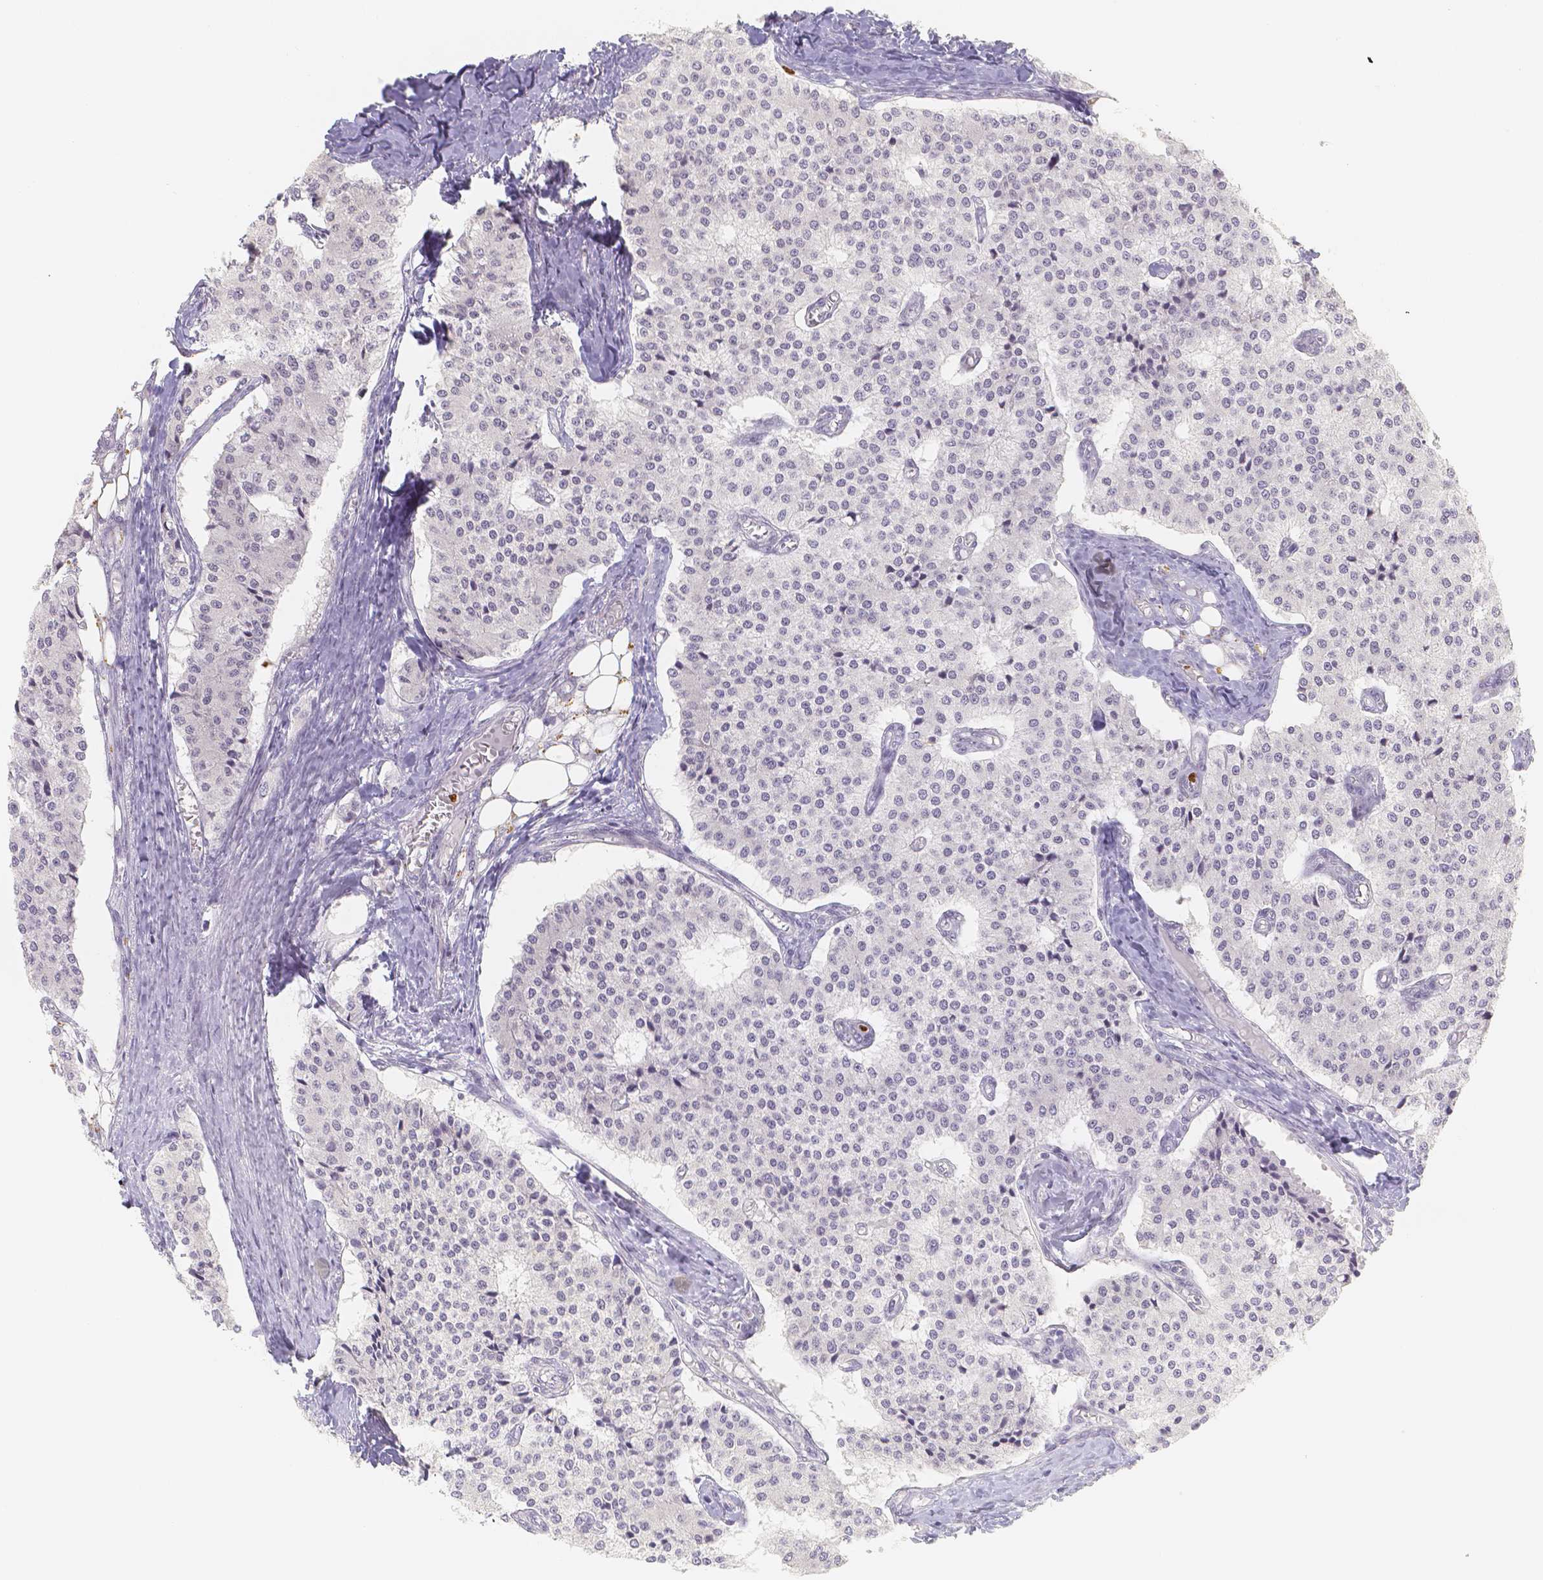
{"staining": {"intensity": "negative", "quantity": "none", "location": "none"}, "tissue": "carcinoid", "cell_type": "Tumor cells", "image_type": "cancer", "snomed": [{"axis": "morphology", "description": "Carcinoid, malignant, NOS"}, {"axis": "topography", "description": "Colon"}], "caption": "Carcinoid stained for a protein using IHC exhibits no expression tumor cells.", "gene": "PADI4", "patient": {"sex": "female", "age": 52}}